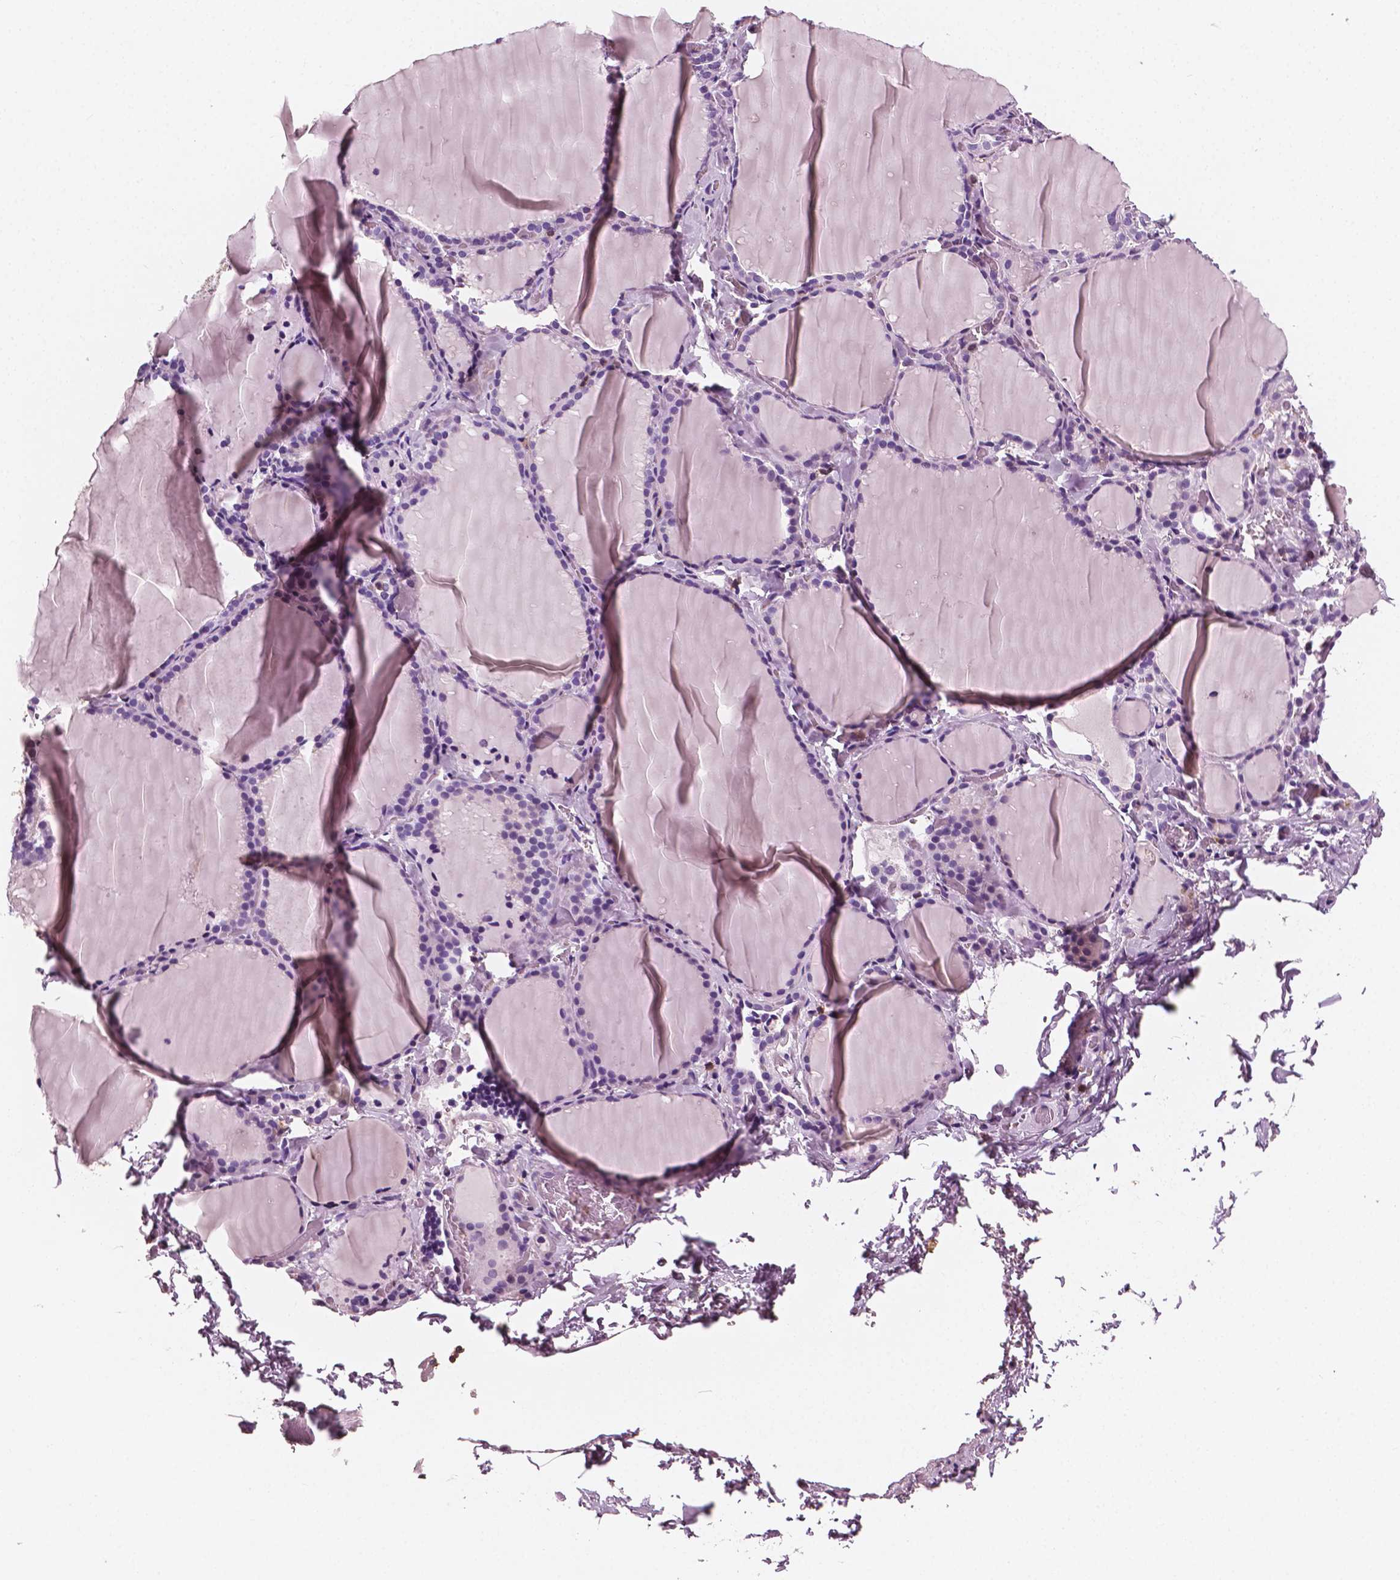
{"staining": {"intensity": "negative", "quantity": "none", "location": "none"}, "tissue": "thyroid gland", "cell_type": "Glandular cells", "image_type": "normal", "snomed": [{"axis": "morphology", "description": "Normal tissue, NOS"}, {"axis": "topography", "description": "Thyroid gland"}], "caption": "Micrograph shows no significant protein expression in glandular cells of unremarkable thyroid gland.", "gene": "PTPRC", "patient": {"sex": "female", "age": 22}}